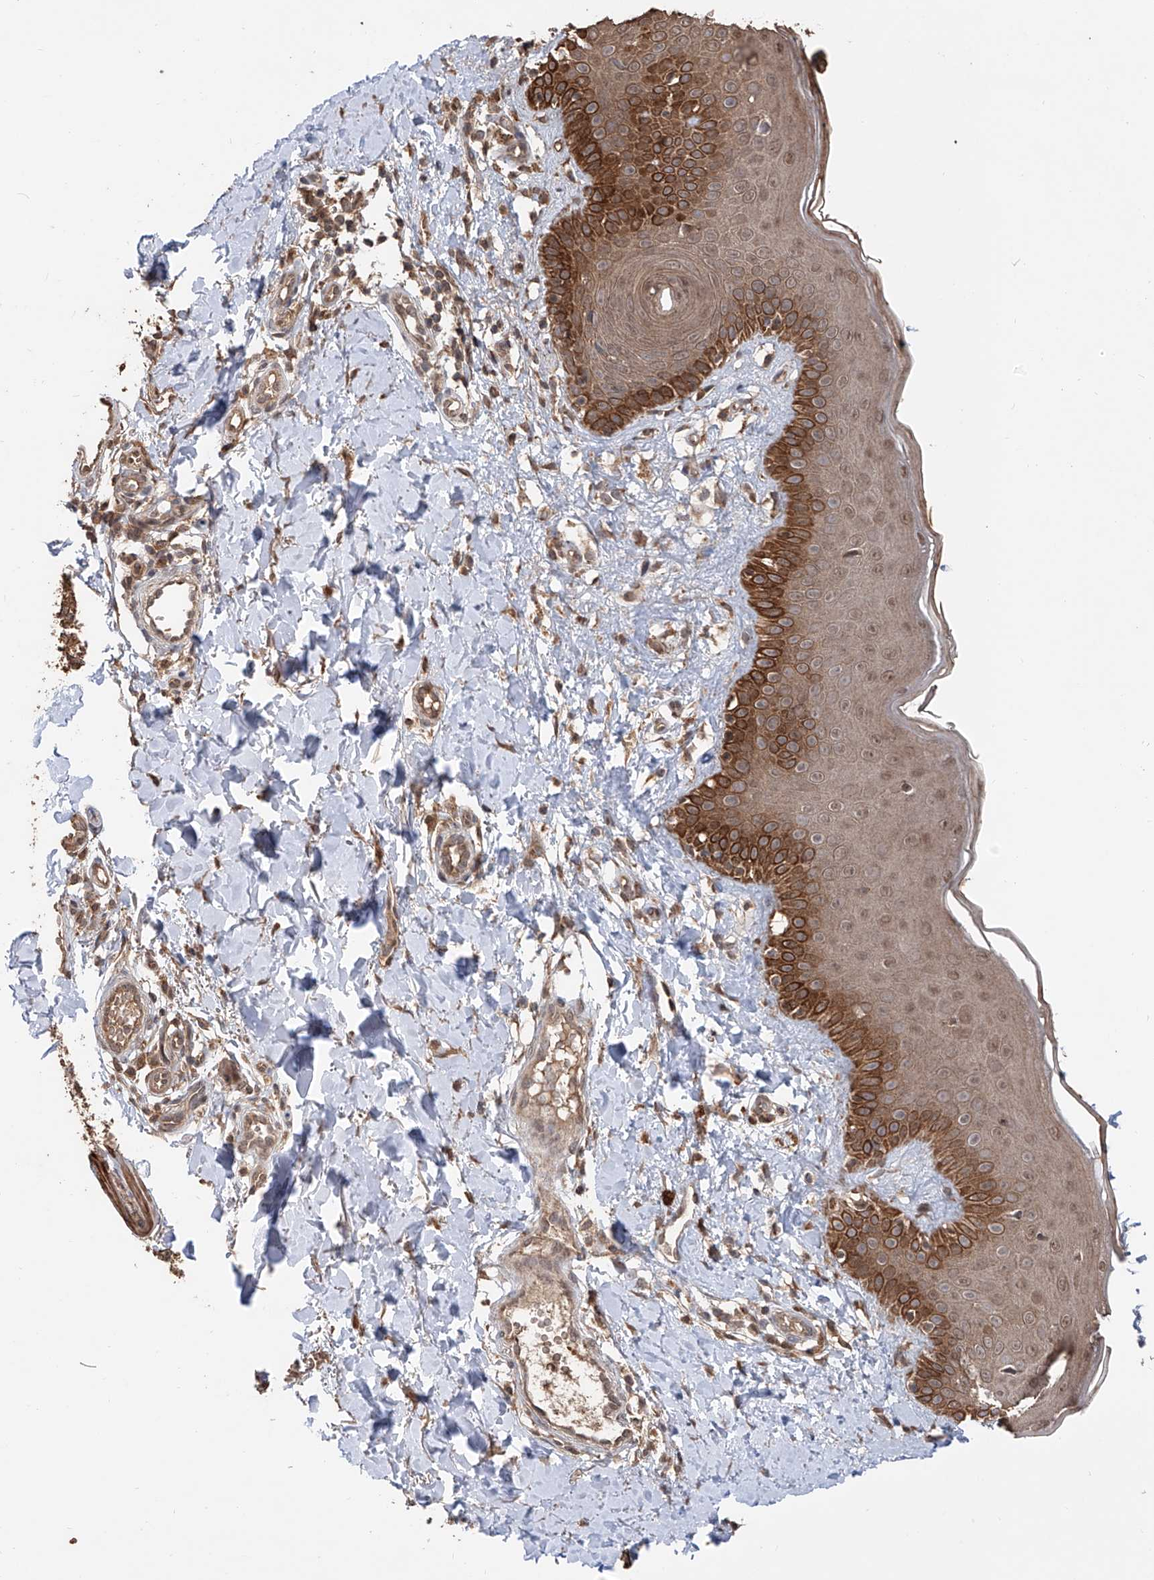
{"staining": {"intensity": "moderate", "quantity": ">75%", "location": "cytoplasmic/membranous"}, "tissue": "skin", "cell_type": "Fibroblasts", "image_type": "normal", "snomed": [{"axis": "morphology", "description": "Normal tissue, NOS"}, {"axis": "topography", "description": "Skin"}], "caption": "This image exhibits immunohistochemistry (IHC) staining of normal skin, with medium moderate cytoplasmic/membranous expression in about >75% of fibroblasts.", "gene": "FAM135A", "patient": {"sex": "male", "age": 52}}